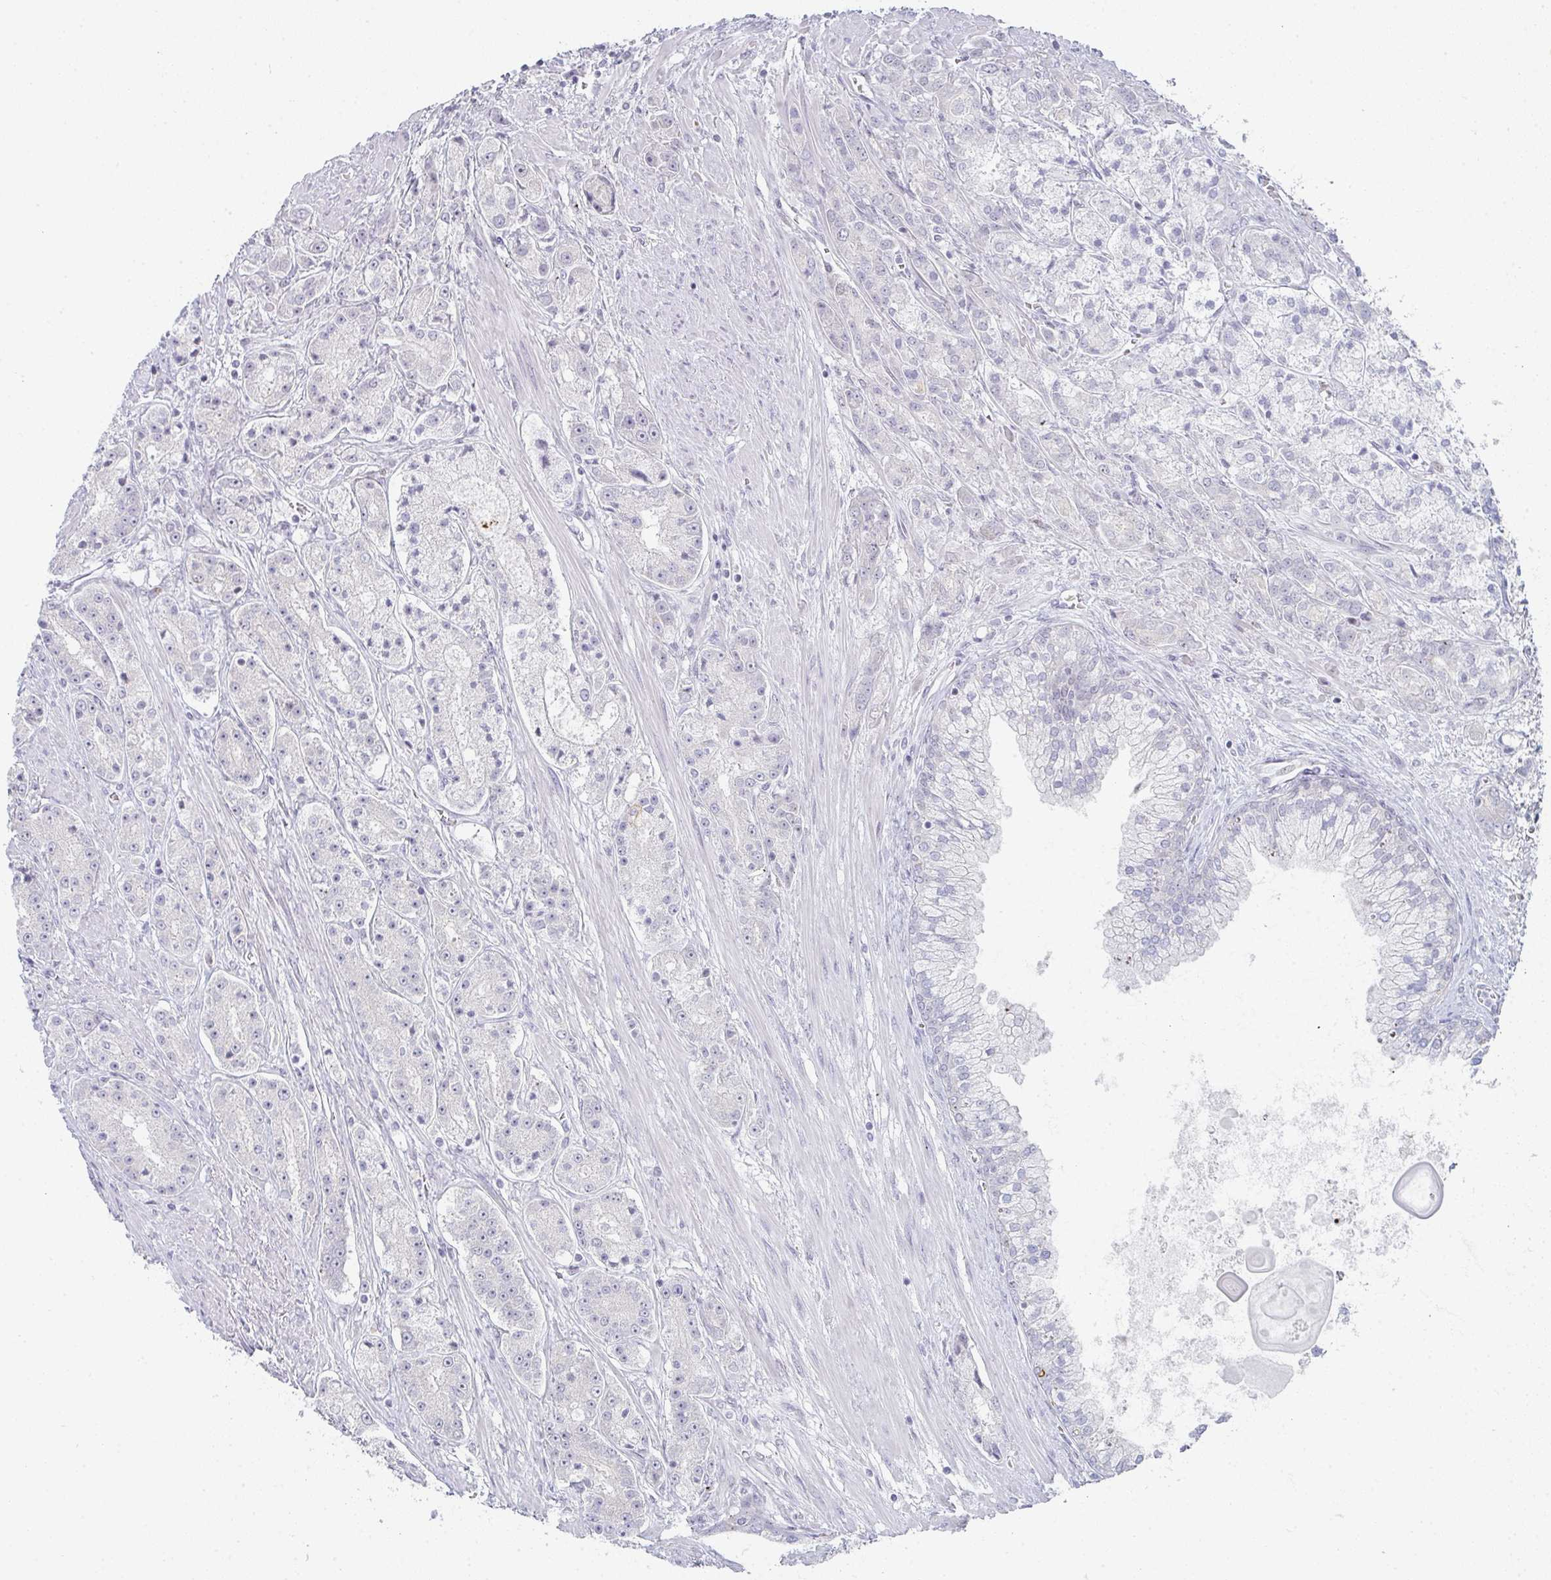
{"staining": {"intensity": "negative", "quantity": "none", "location": "none"}, "tissue": "prostate cancer", "cell_type": "Tumor cells", "image_type": "cancer", "snomed": [{"axis": "morphology", "description": "Adenocarcinoma, High grade"}, {"axis": "topography", "description": "Prostate"}], "caption": "Human prostate cancer stained for a protein using IHC reveals no positivity in tumor cells.", "gene": "POU2AF2", "patient": {"sex": "male", "age": 67}}